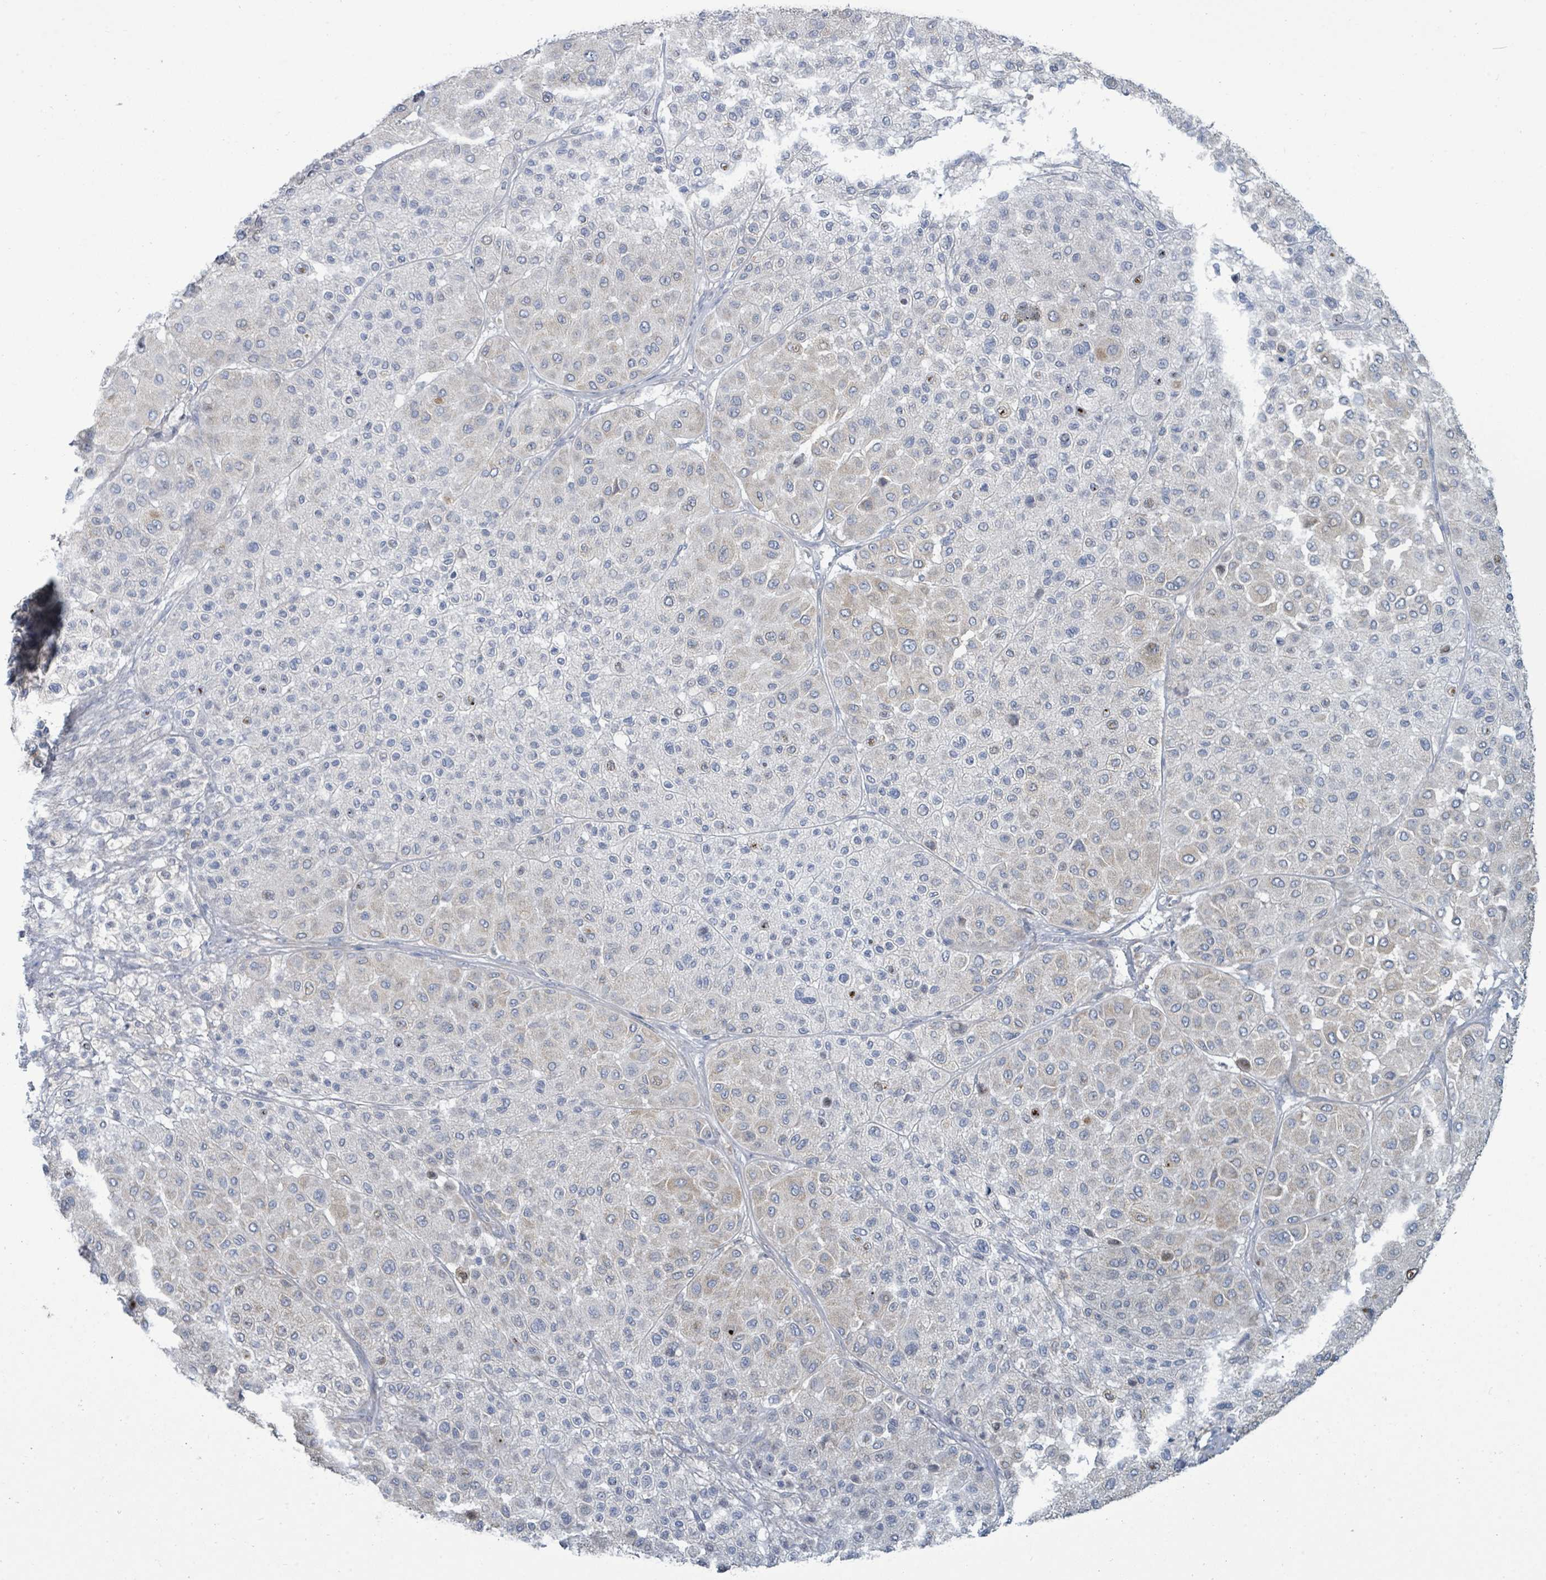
{"staining": {"intensity": "weak", "quantity": "<25%", "location": "cytoplasmic/membranous"}, "tissue": "melanoma", "cell_type": "Tumor cells", "image_type": "cancer", "snomed": [{"axis": "morphology", "description": "Malignant melanoma, Metastatic site"}, {"axis": "topography", "description": "Smooth muscle"}], "caption": "This is an IHC micrograph of human malignant melanoma (metastatic site). There is no staining in tumor cells.", "gene": "SIRPB1", "patient": {"sex": "male", "age": 41}}